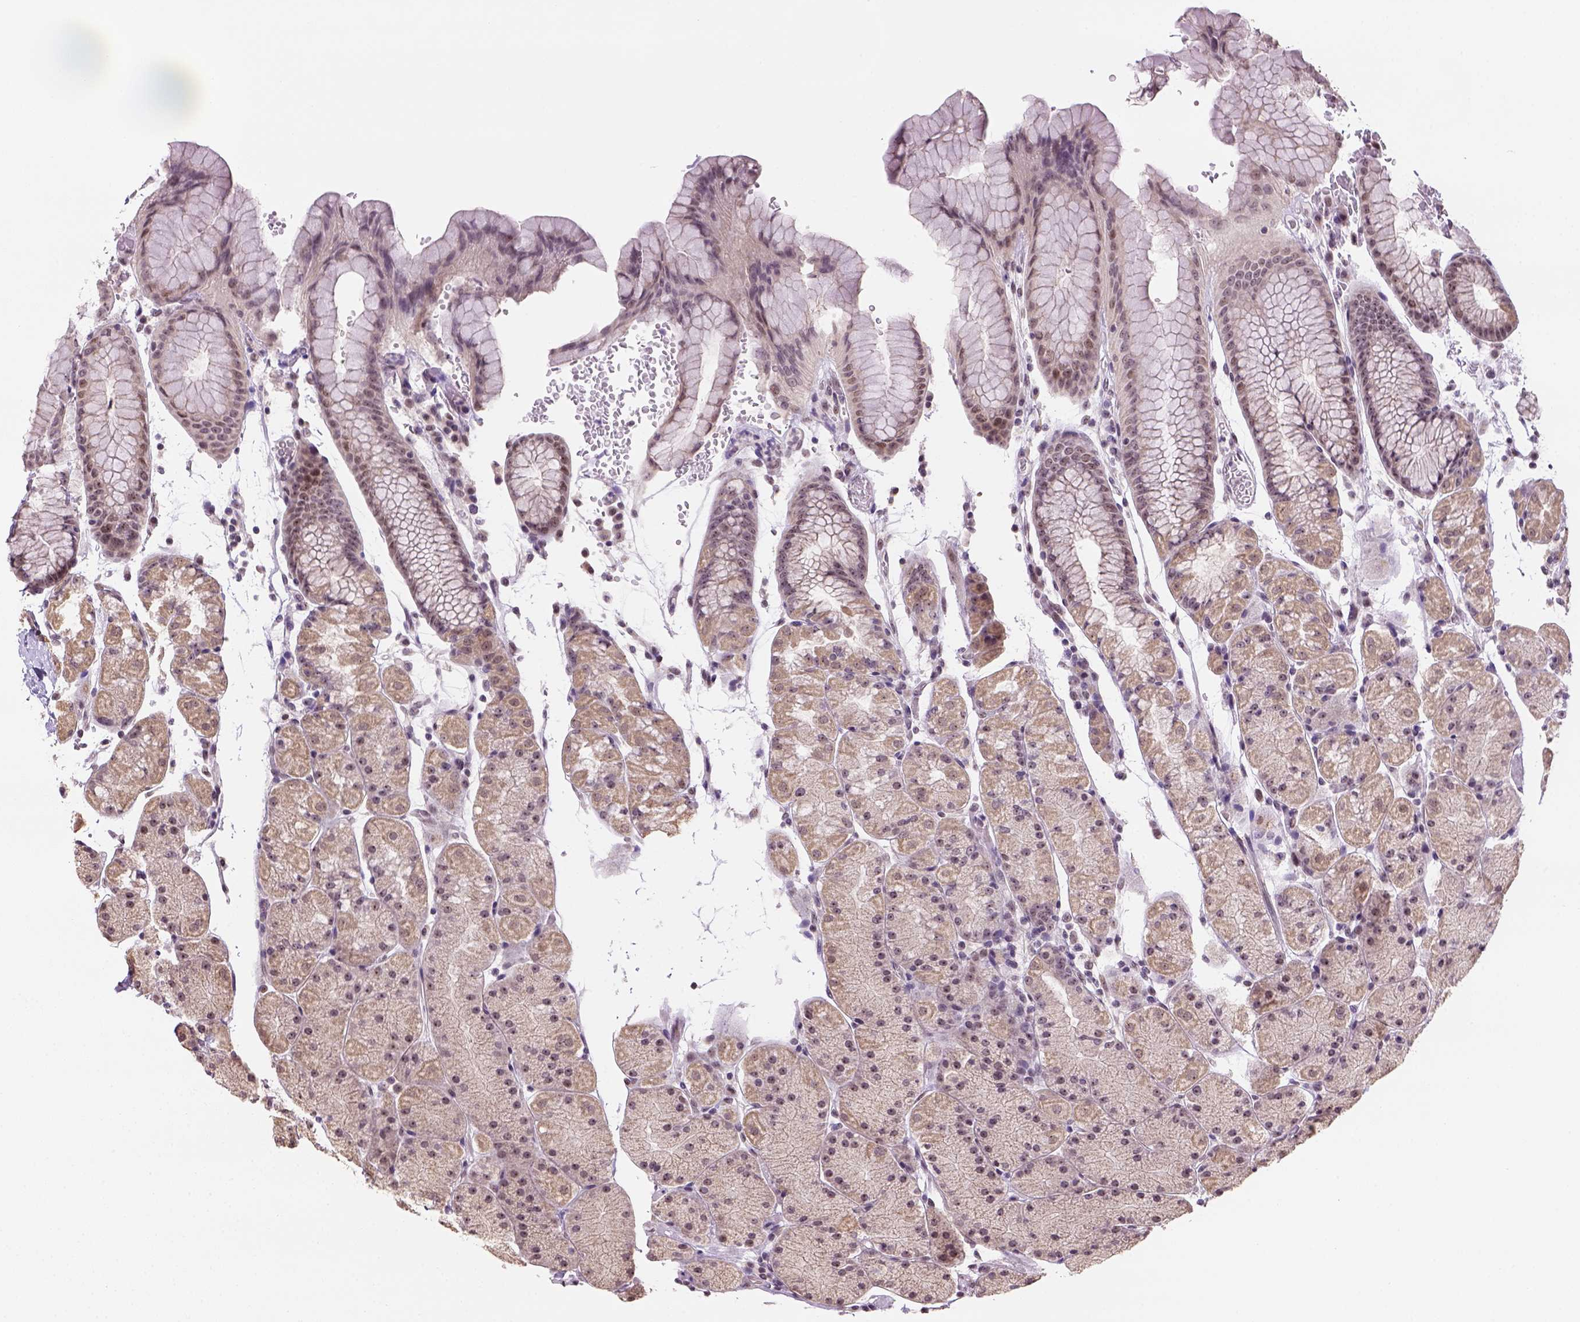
{"staining": {"intensity": "moderate", "quantity": "25%-75%", "location": "nuclear"}, "tissue": "stomach", "cell_type": "Glandular cells", "image_type": "normal", "snomed": [{"axis": "morphology", "description": "Normal tissue, NOS"}, {"axis": "topography", "description": "Stomach, upper"}, {"axis": "topography", "description": "Stomach"}], "caption": "Immunohistochemistry photomicrograph of normal human stomach stained for a protein (brown), which displays medium levels of moderate nuclear positivity in approximately 25%-75% of glandular cells.", "gene": "DDX50", "patient": {"sex": "male", "age": 76}}